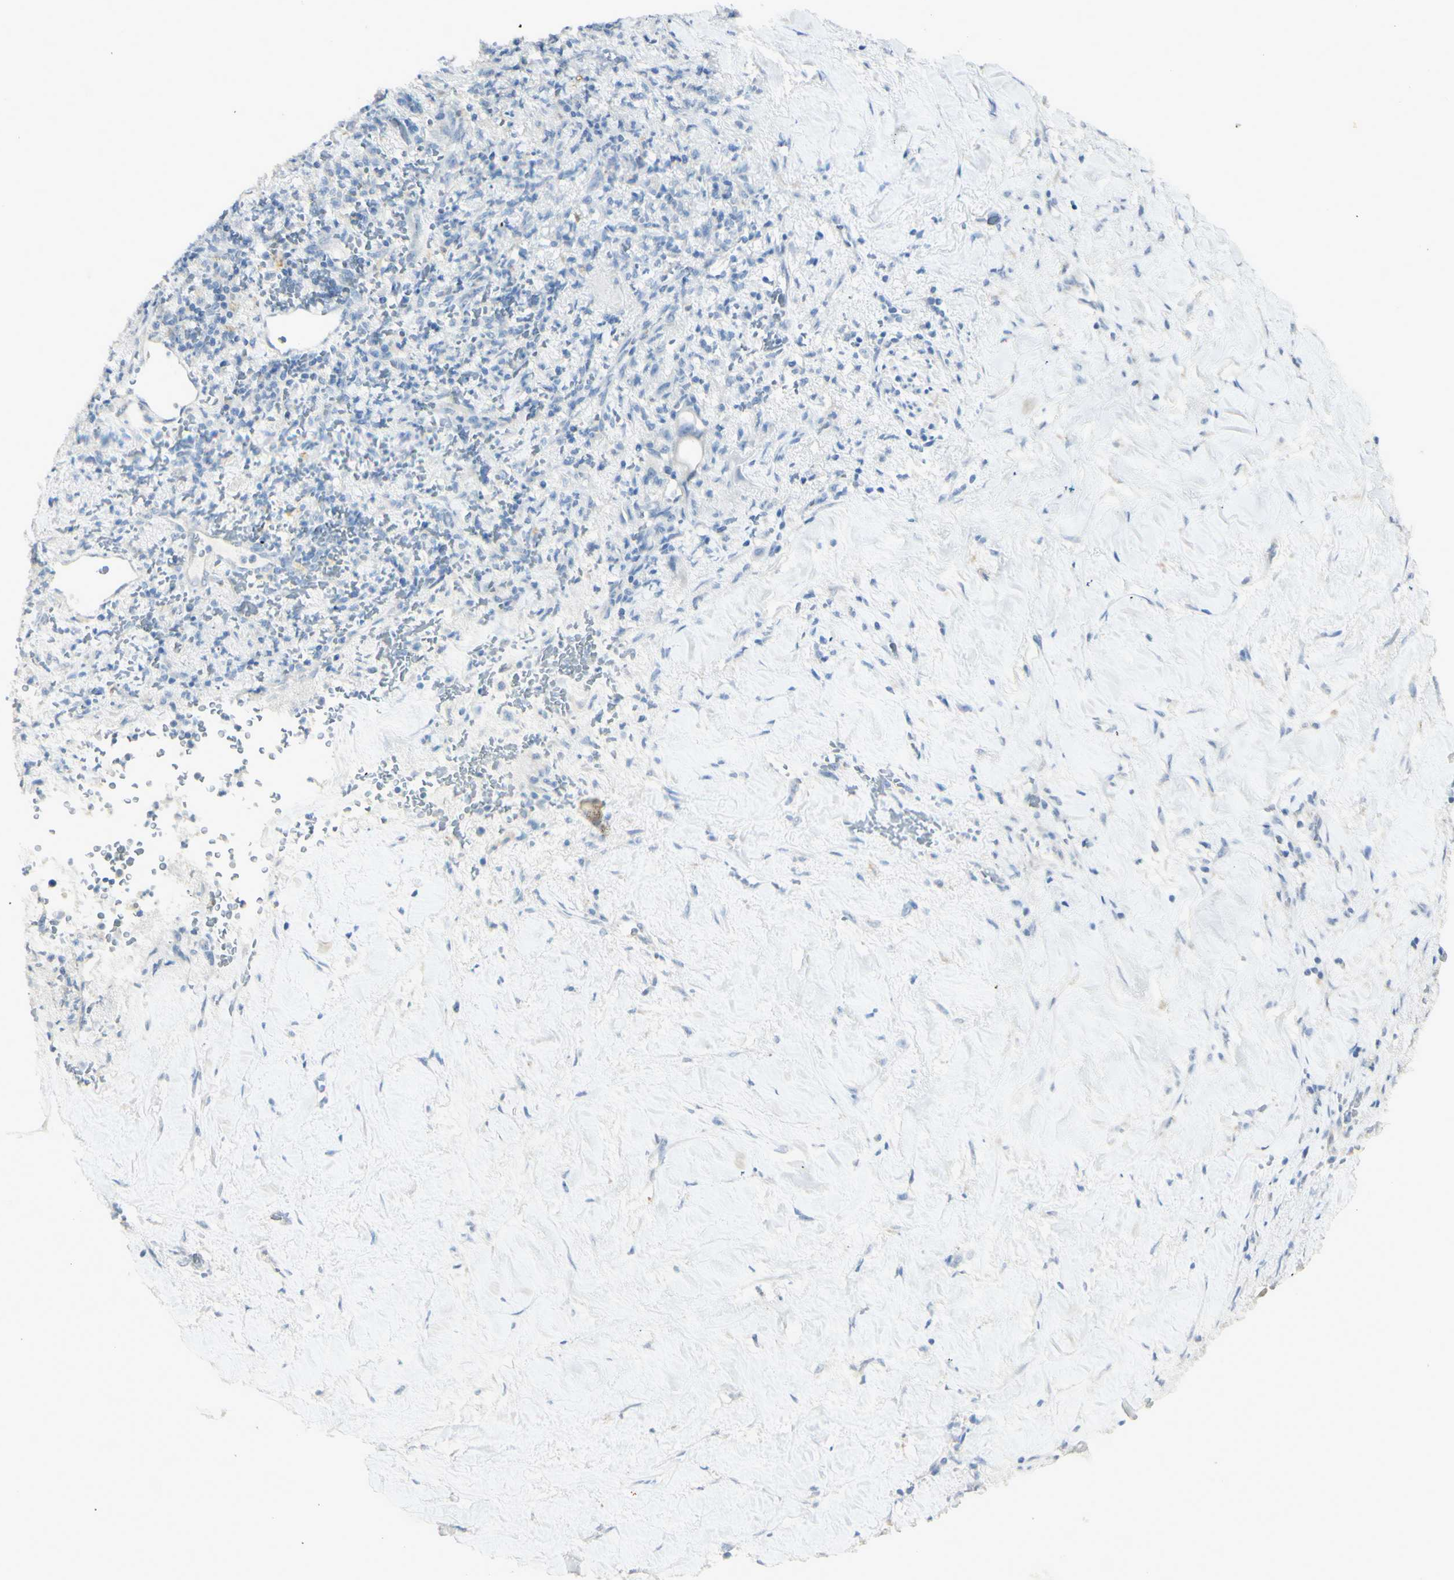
{"staining": {"intensity": "negative", "quantity": "none", "location": "none"}, "tissue": "liver cancer", "cell_type": "Tumor cells", "image_type": "cancer", "snomed": [{"axis": "morphology", "description": "Cholangiocarcinoma"}, {"axis": "topography", "description": "Liver"}], "caption": "This is an immunohistochemistry micrograph of human liver cancer. There is no expression in tumor cells.", "gene": "ART3", "patient": {"sex": "female", "age": 67}}